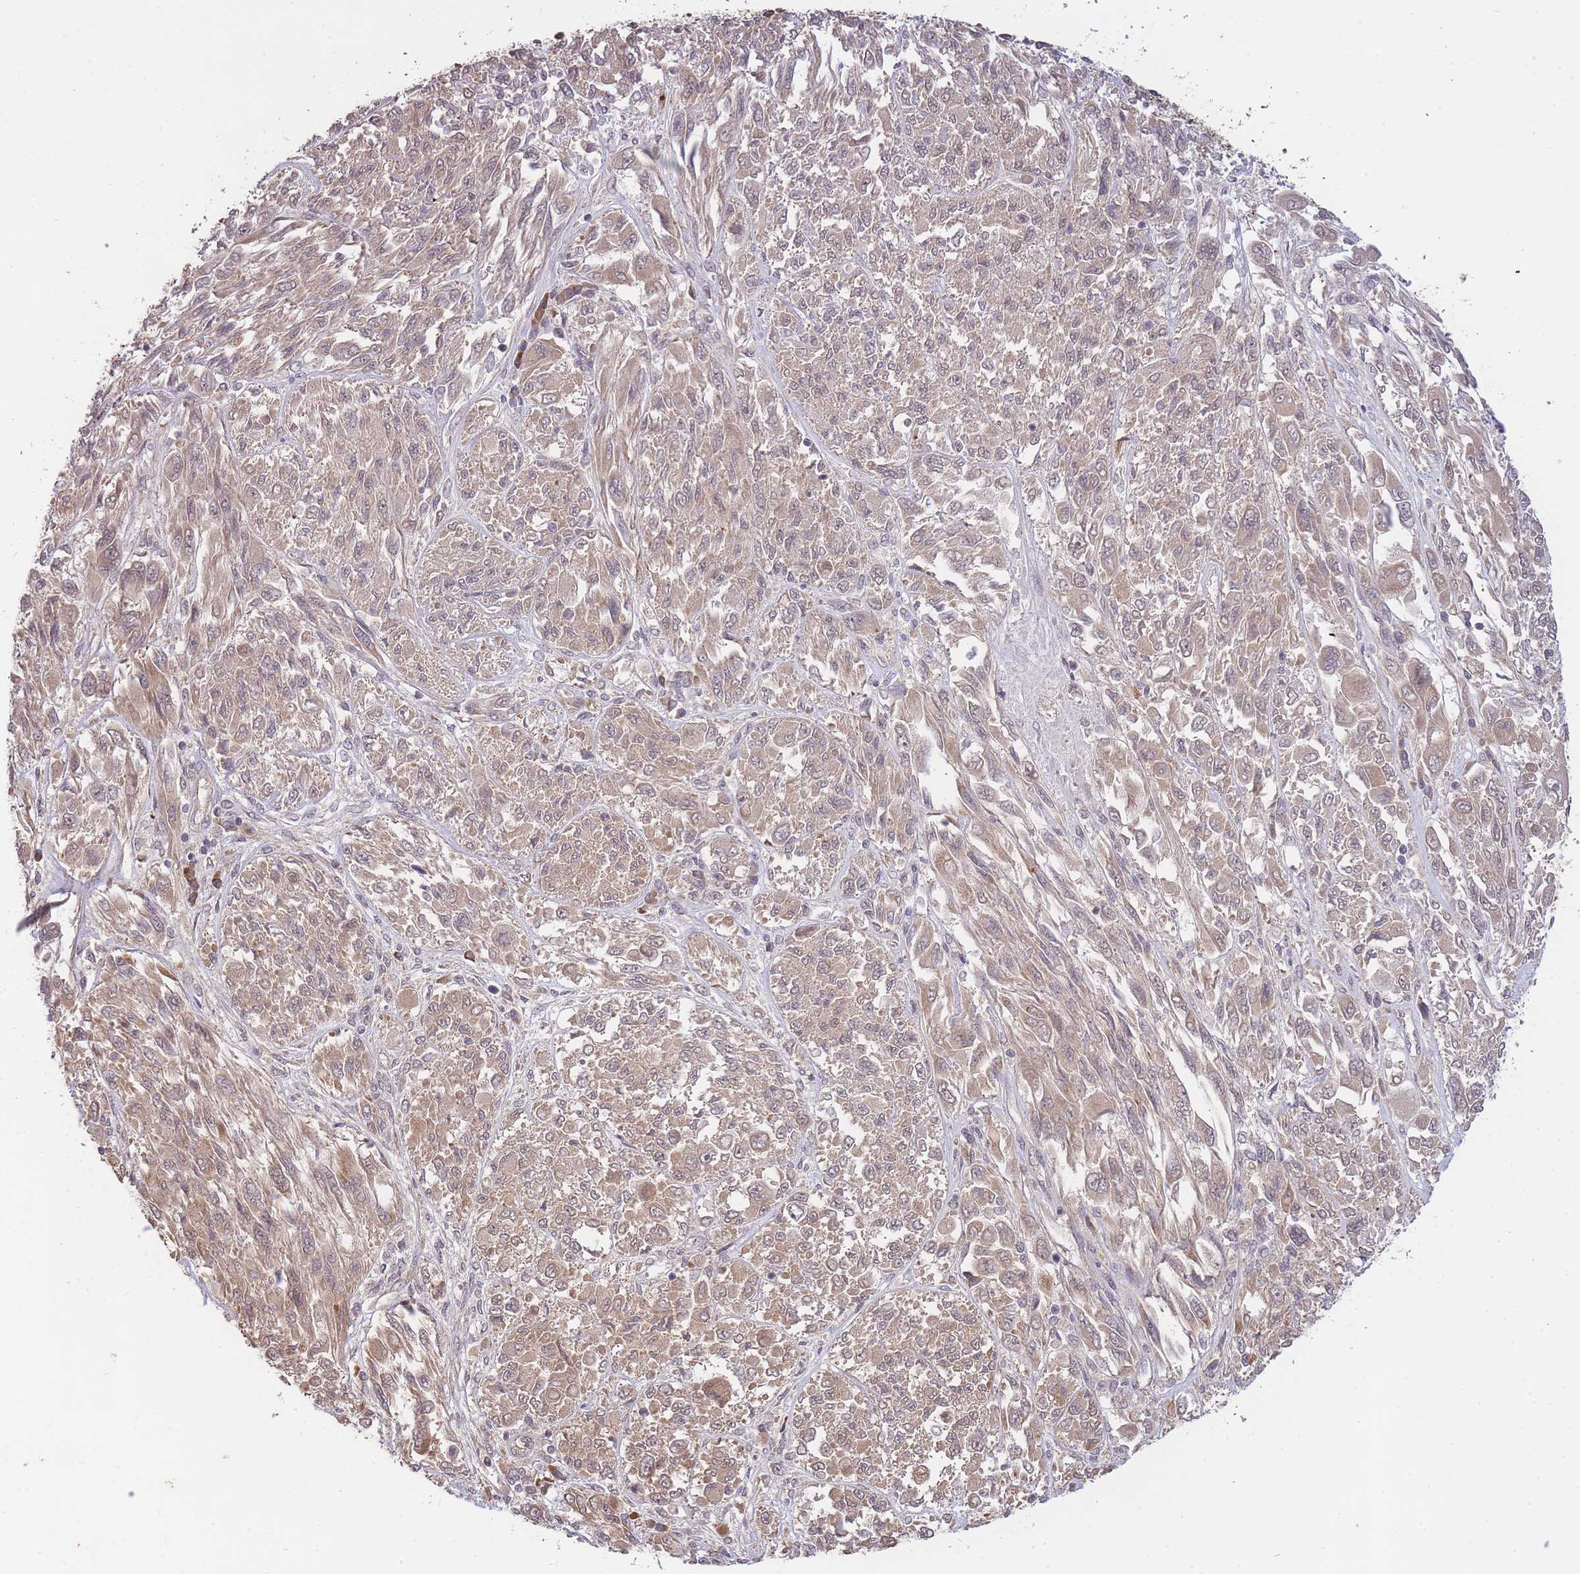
{"staining": {"intensity": "weak", "quantity": ">75%", "location": "cytoplasmic/membranous,nuclear"}, "tissue": "melanoma", "cell_type": "Tumor cells", "image_type": "cancer", "snomed": [{"axis": "morphology", "description": "Malignant melanoma, NOS"}, {"axis": "topography", "description": "Skin"}], "caption": "IHC photomicrograph of malignant melanoma stained for a protein (brown), which displays low levels of weak cytoplasmic/membranous and nuclear expression in approximately >75% of tumor cells.", "gene": "SMC6", "patient": {"sex": "female", "age": 91}}